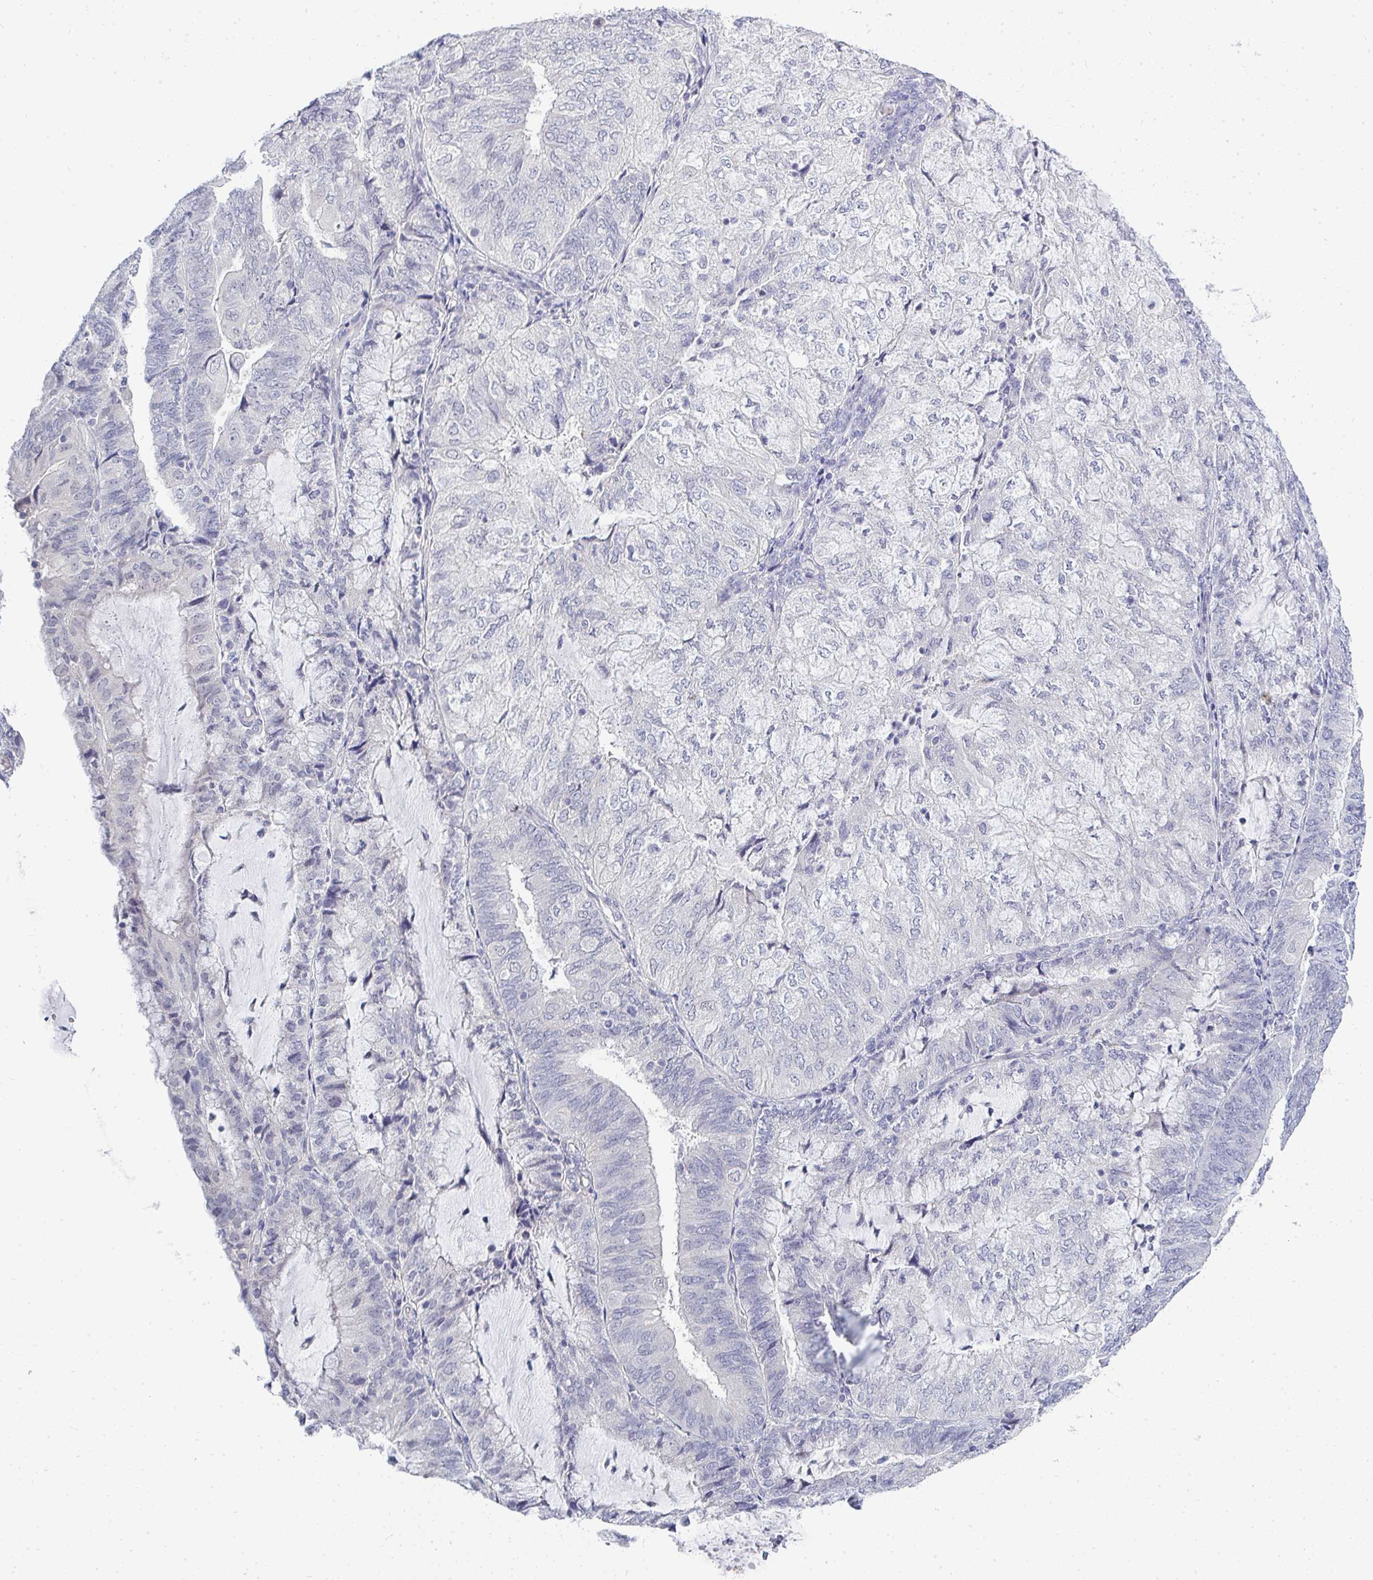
{"staining": {"intensity": "negative", "quantity": "none", "location": "none"}, "tissue": "endometrial cancer", "cell_type": "Tumor cells", "image_type": "cancer", "snomed": [{"axis": "morphology", "description": "Adenocarcinoma, NOS"}, {"axis": "topography", "description": "Endometrium"}], "caption": "Endometrial cancer was stained to show a protein in brown. There is no significant positivity in tumor cells.", "gene": "TMEM82", "patient": {"sex": "female", "age": 81}}